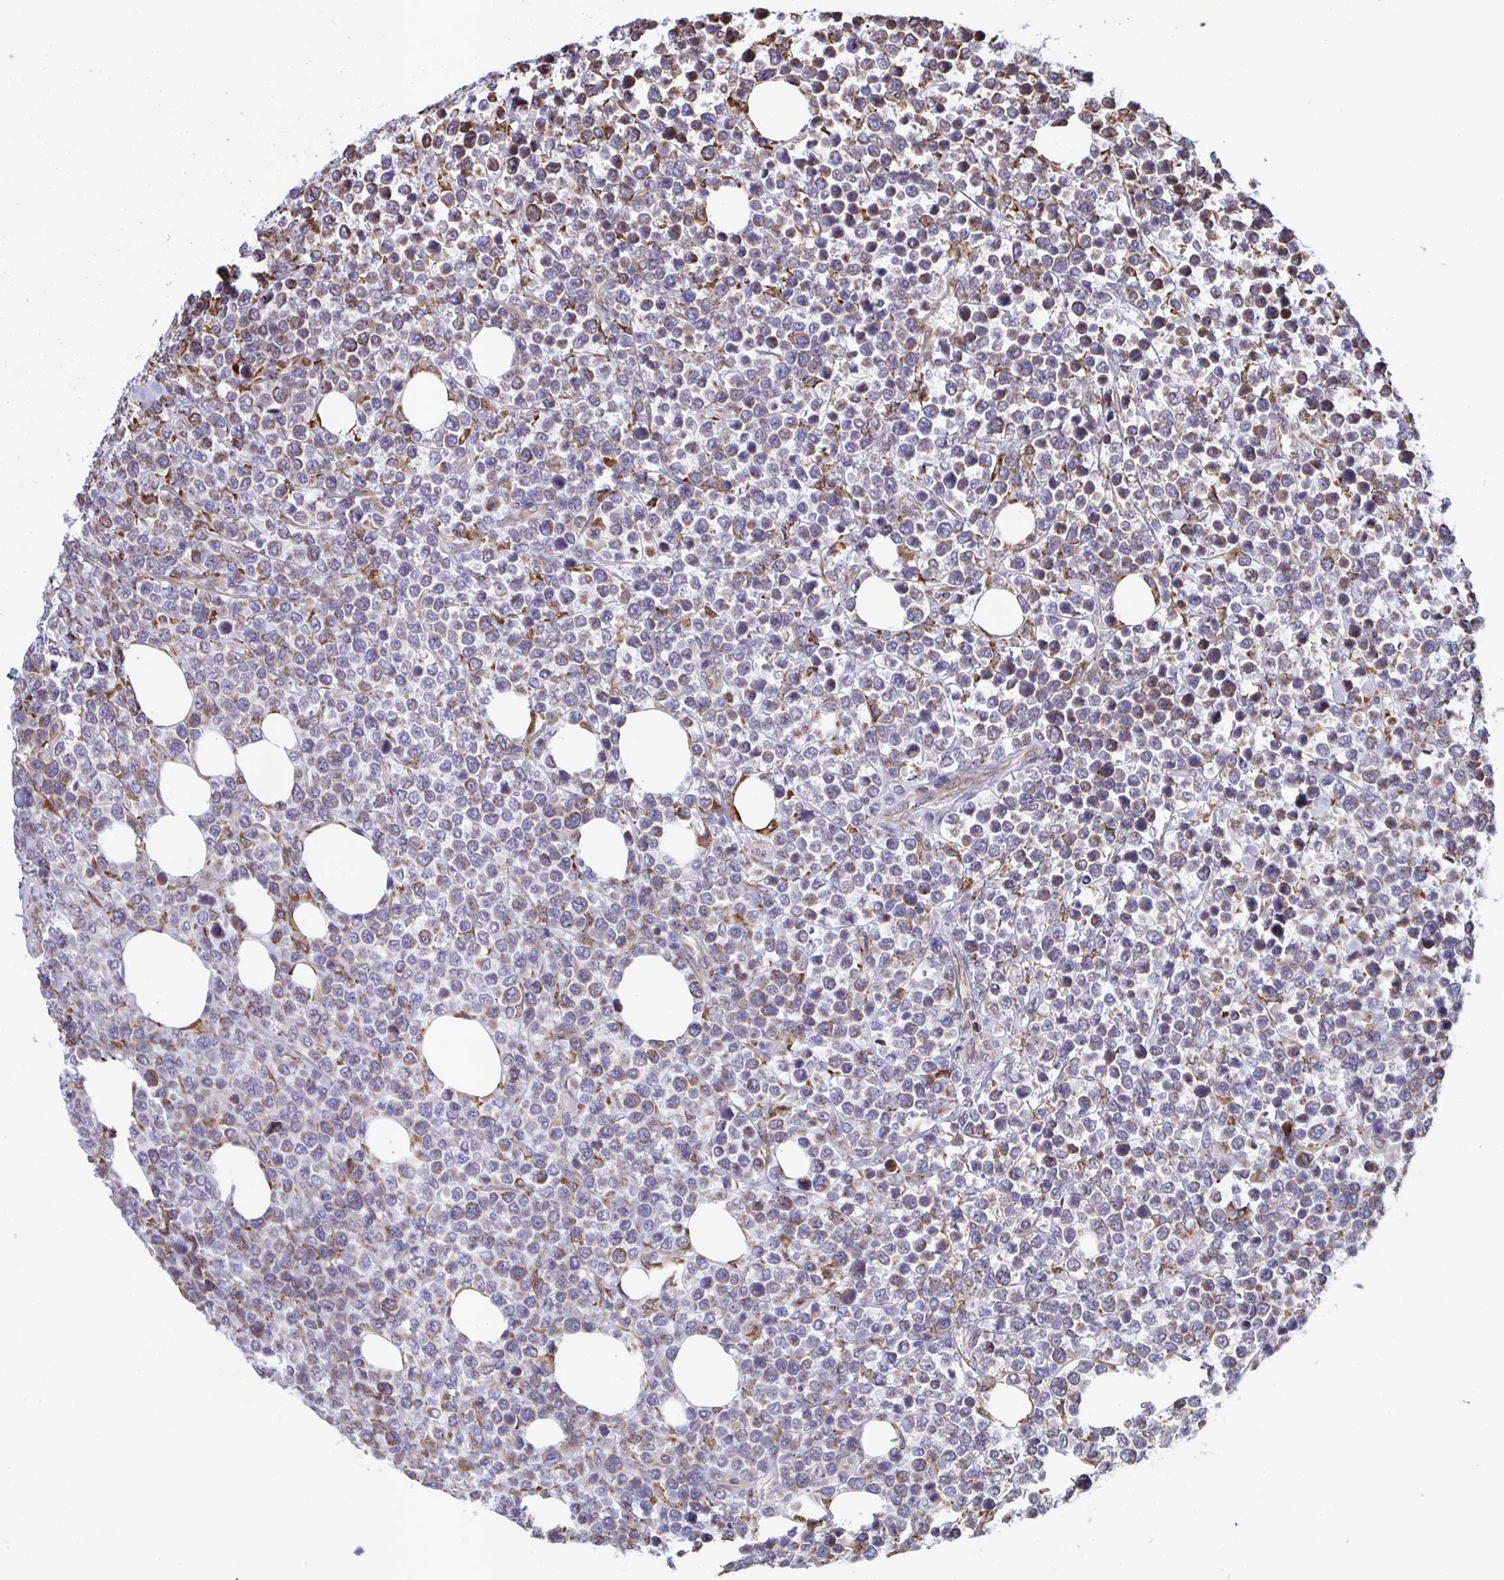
{"staining": {"intensity": "moderate", "quantity": ">75%", "location": "cytoplasmic/membranous"}, "tissue": "lymphoma", "cell_type": "Tumor cells", "image_type": "cancer", "snomed": [{"axis": "morphology", "description": "Malignant lymphoma, non-Hodgkin's type, High grade"}, {"axis": "topography", "description": "Soft tissue"}], "caption": "High-power microscopy captured an IHC micrograph of lymphoma, revealing moderate cytoplasmic/membranous expression in about >75% of tumor cells. (Stains: DAB (3,3'-diaminobenzidine) in brown, nuclei in blue, Microscopy: brightfield microscopy at high magnification).", "gene": "PEAK3", "patient": {"sex": "female", "age": 56}}